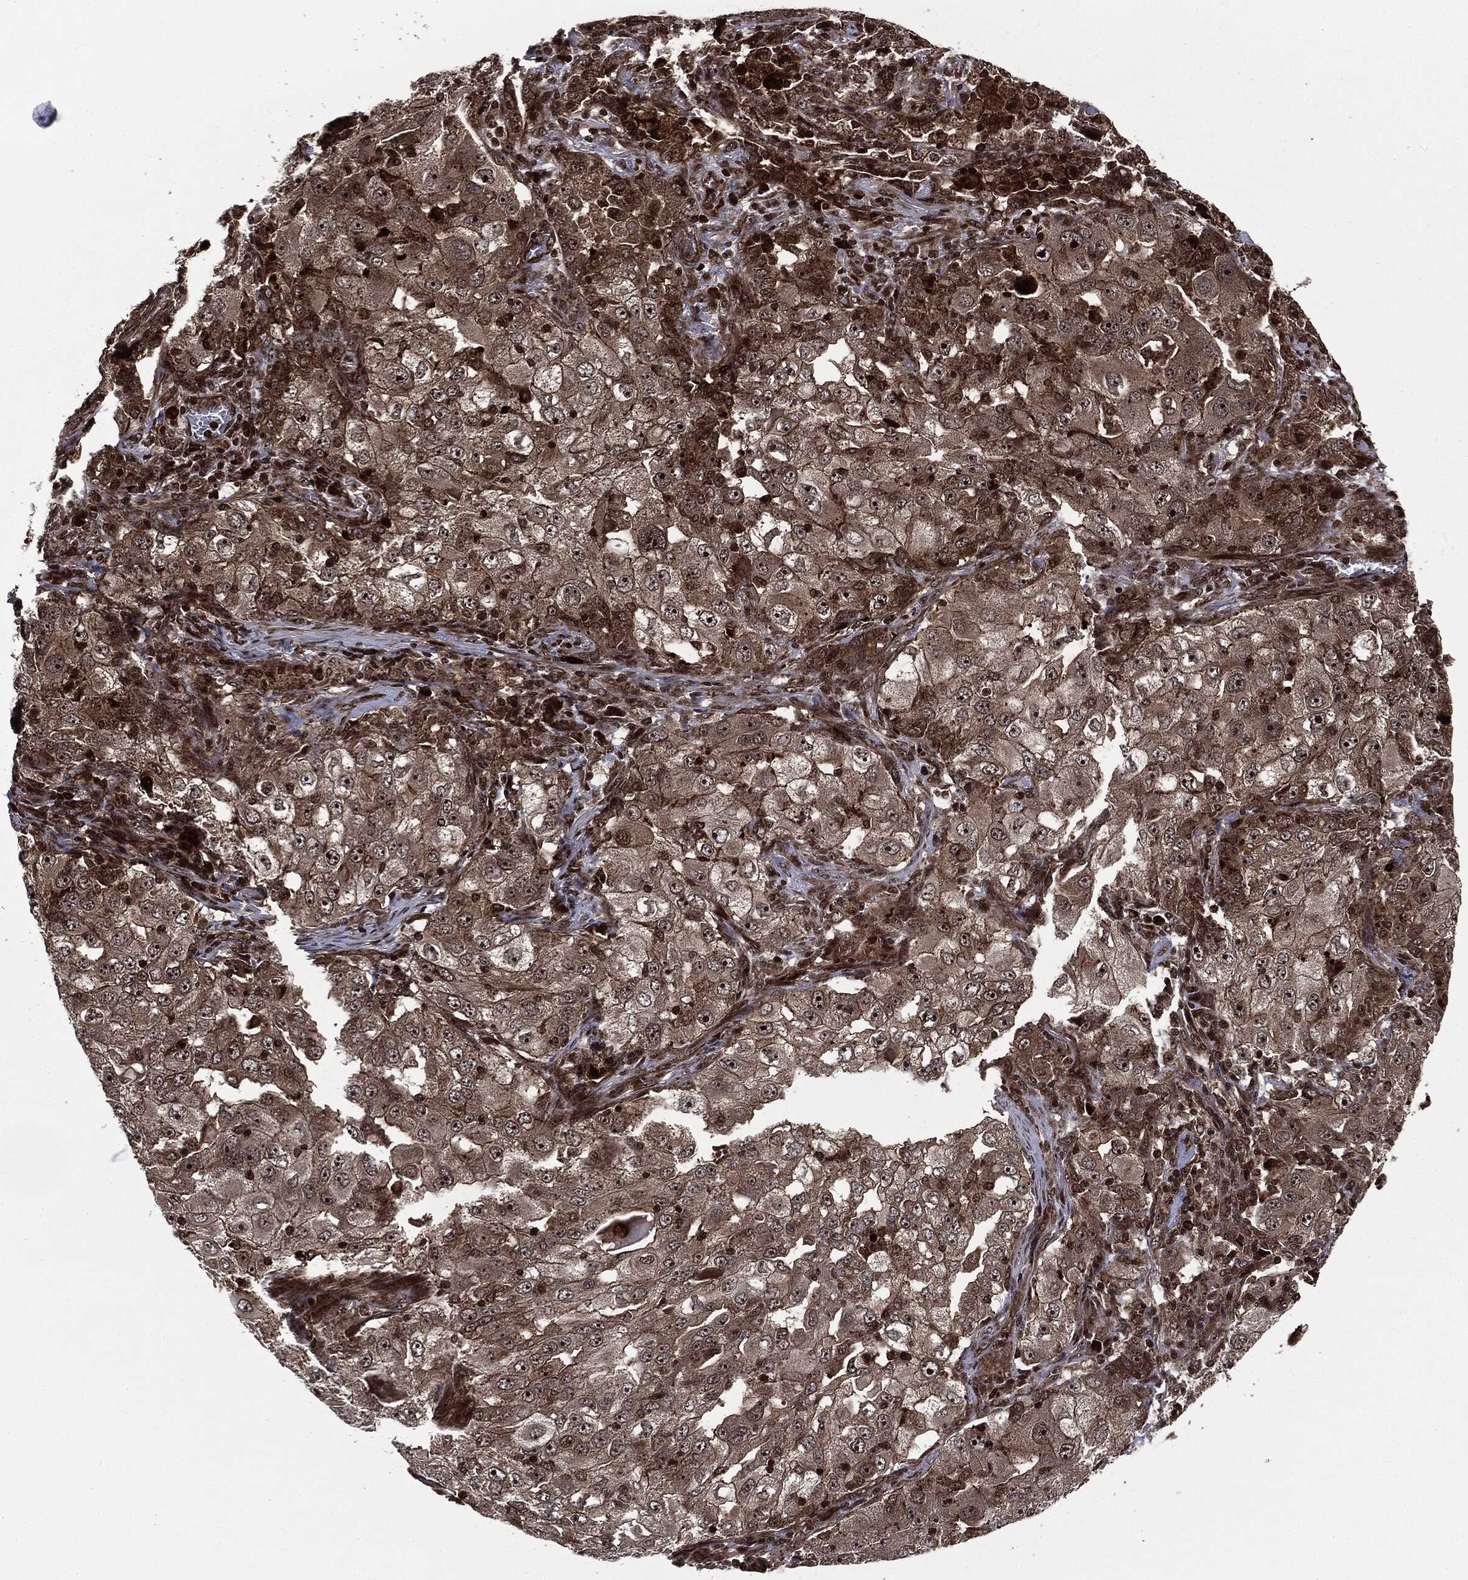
{"staining": {"intensity": "moderate", "quantity": ">75%", "location": "cytoplasmic/membranous,nuclear"}, "tissue": "lung cancer", "cell_type": "Tumor cells", "image_type": "cancer", "snomed": [{"axis": "morphology", "description": "Adenocarcinoma, NOS"}, {"axis": "topography", "description": "Lung"}], "caption": "Immunohistochemistry (IHC) photomicrograph of neoplastic tissue: human lung adenocarcinoma stained using immunohistochemistry (IHC) displays medium levels of moderate protein expression localized specifically in the cytoplasmic/membranous and nuclear of tumor cells, appearing as a cytoplasmic/membranous and nuclear brown color.", "gene": "CARD6", "patient": {"sex": "female", "age": 61}}